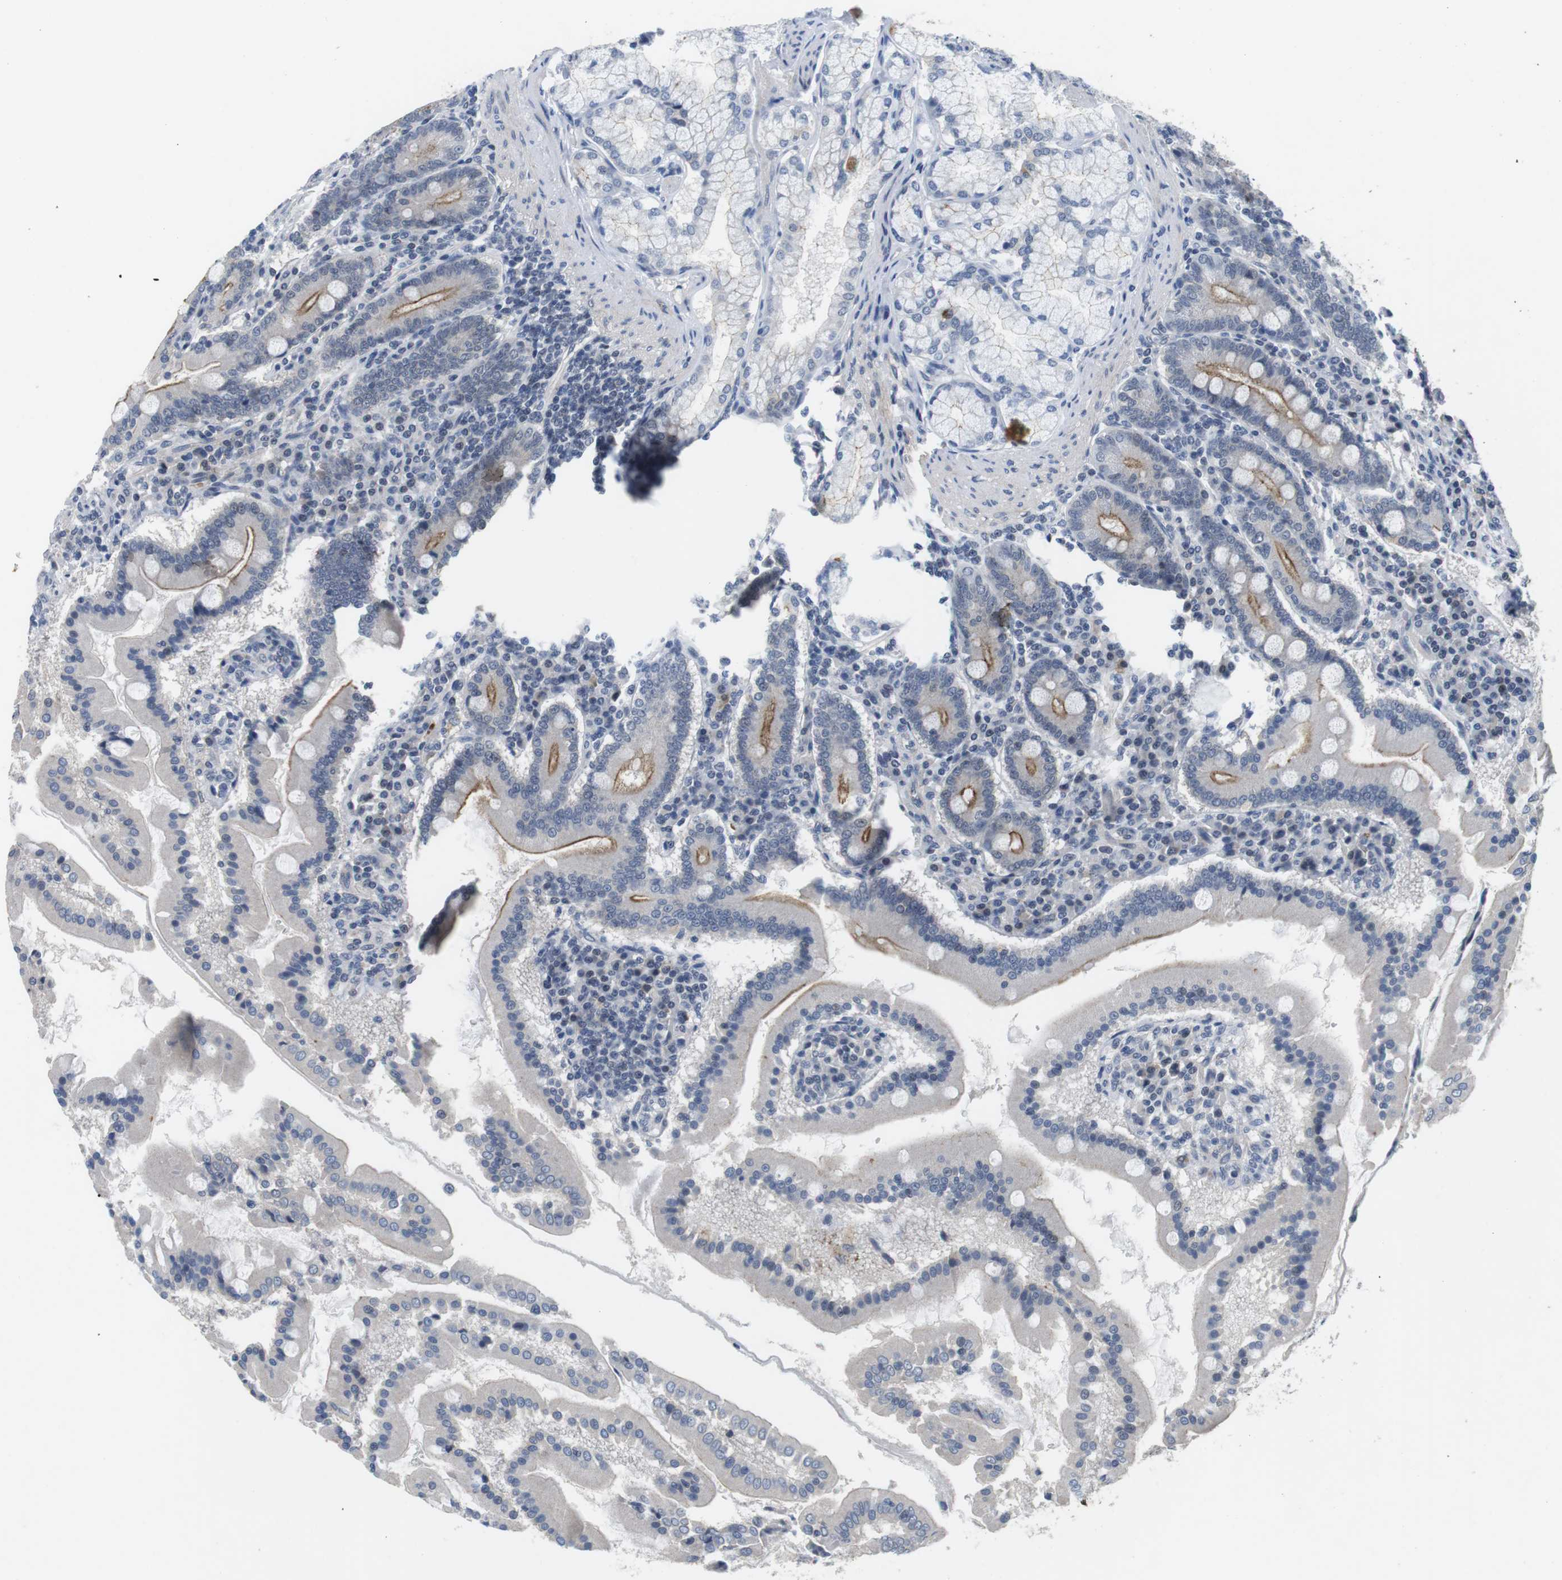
{"staining": {"intensity": "moderate", "quantity": "25%-75%", "location": "cytoplasmic/membranous"}, "tissue": "duodenum", "cell_type": "Glandular cells", "image_type": "normal", "snomed": [{"axis": "morphology", "description": "Normal tissue, NOS"}, {"axis": "topography", "description": "Duodenum"}], "caption": "Immunohistochemical staining of normal human duodenum reveals 25%-75% levels of moderate cytoplasmic/membranous protein positivity in about 25%-75% of glandular cells. Using DAB (3,3'-diaminobenzidine) (brown) and hematoxylin (blue) stains, captured at high magnification using brightfield microscopy.", "gene": "NECTIN1", "patient": {"sex": "male", "age": 50}}